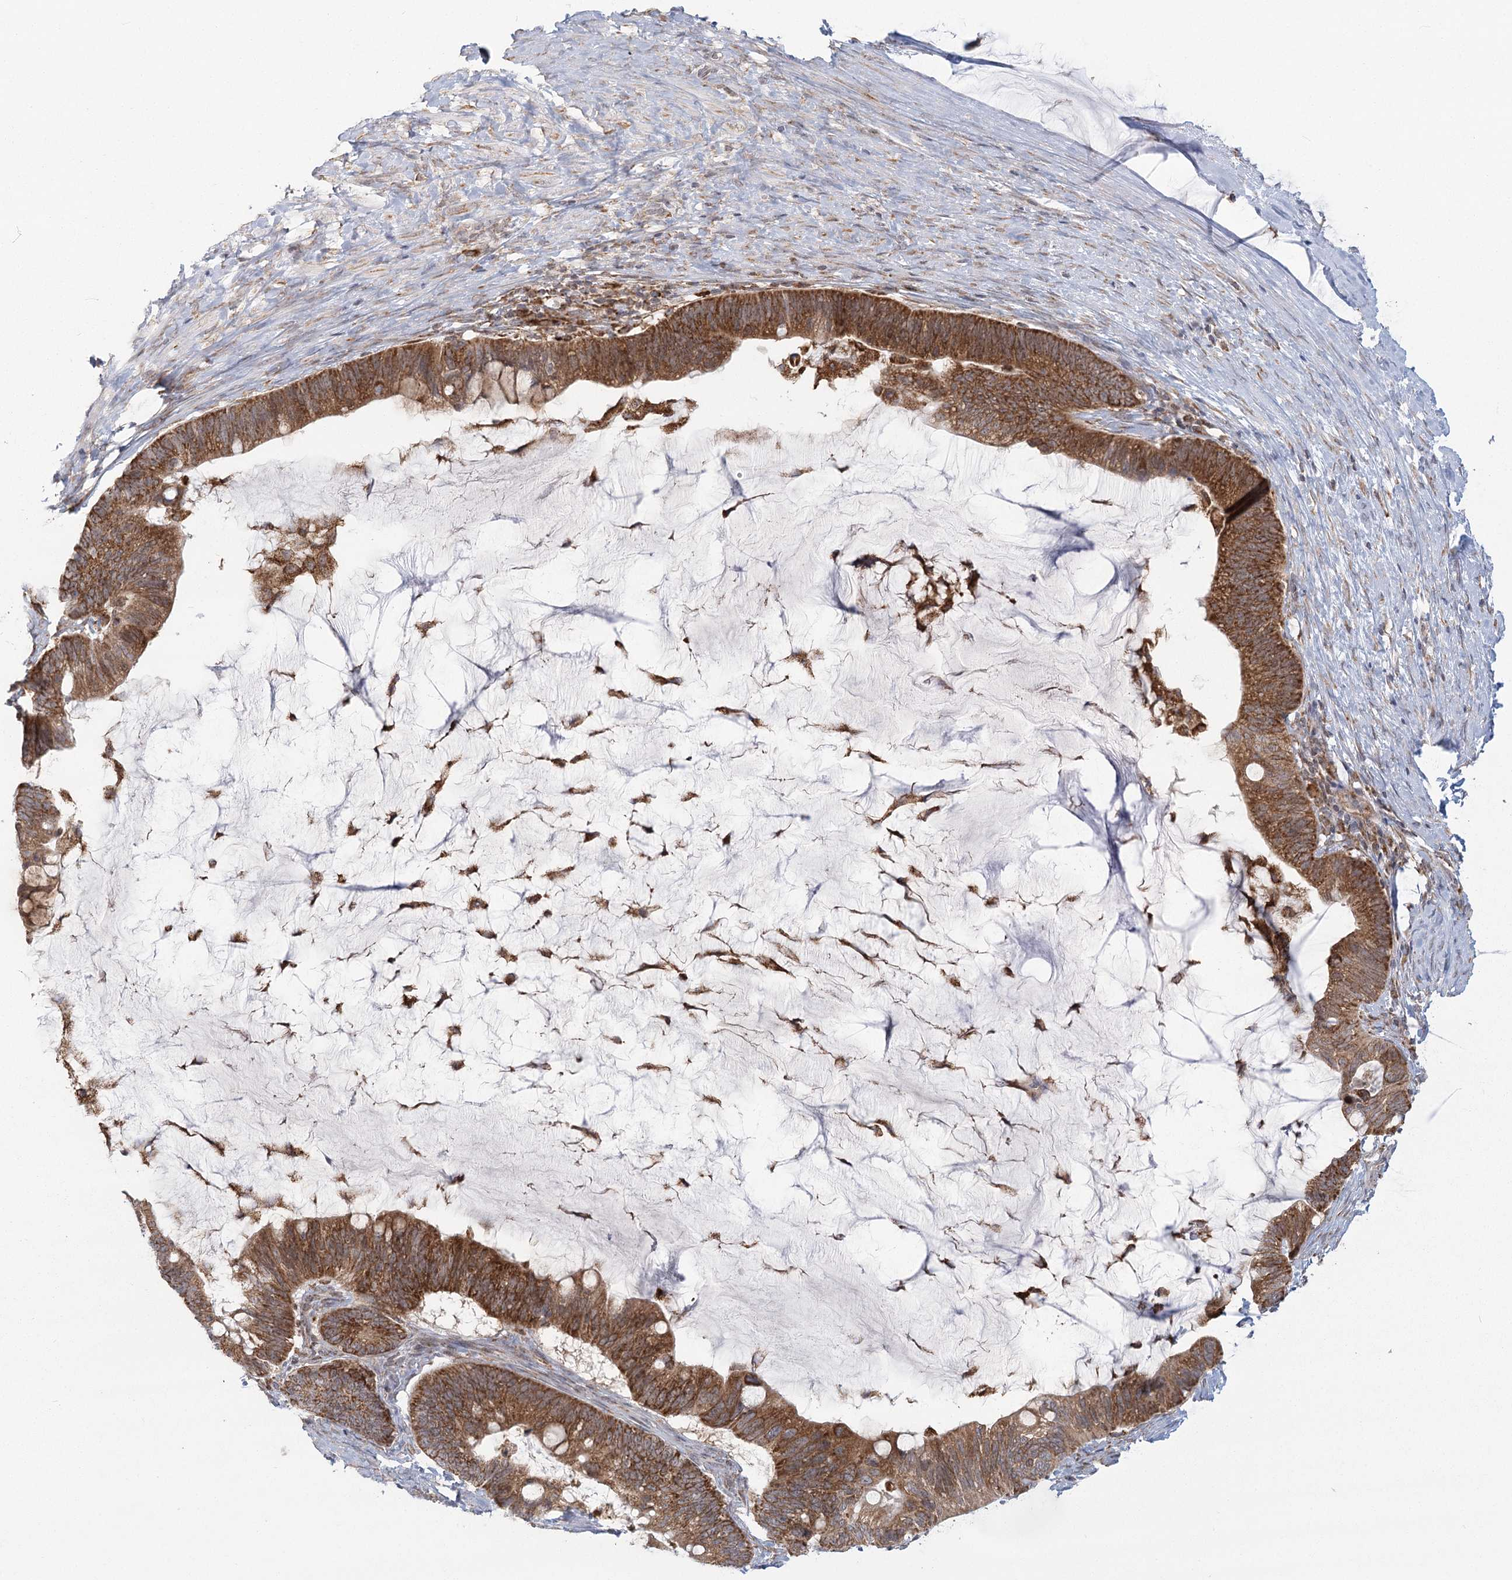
{"staining": {"intensity": "moderate", "quantity": ">75%", "location": "cytoplasmic/membranous"}, "tissue": "ovarian cancer", "cell_type": "Tumor cells", "image_type": "cancer", "snomed": [{"axis": "morphology", "description": "Cystadenocarcinoma, mucinous, NOS"}, {"axis": "topography", "description": "Ovary"}], "caption": "An image of ovarian mucinous cystadenocarcinoma stained for a protein shows moderate cytoplasmic/membranous brown staining in tumor cells.", "gene": "LACTB", "patient": {"sex": "female", "age": 61}}